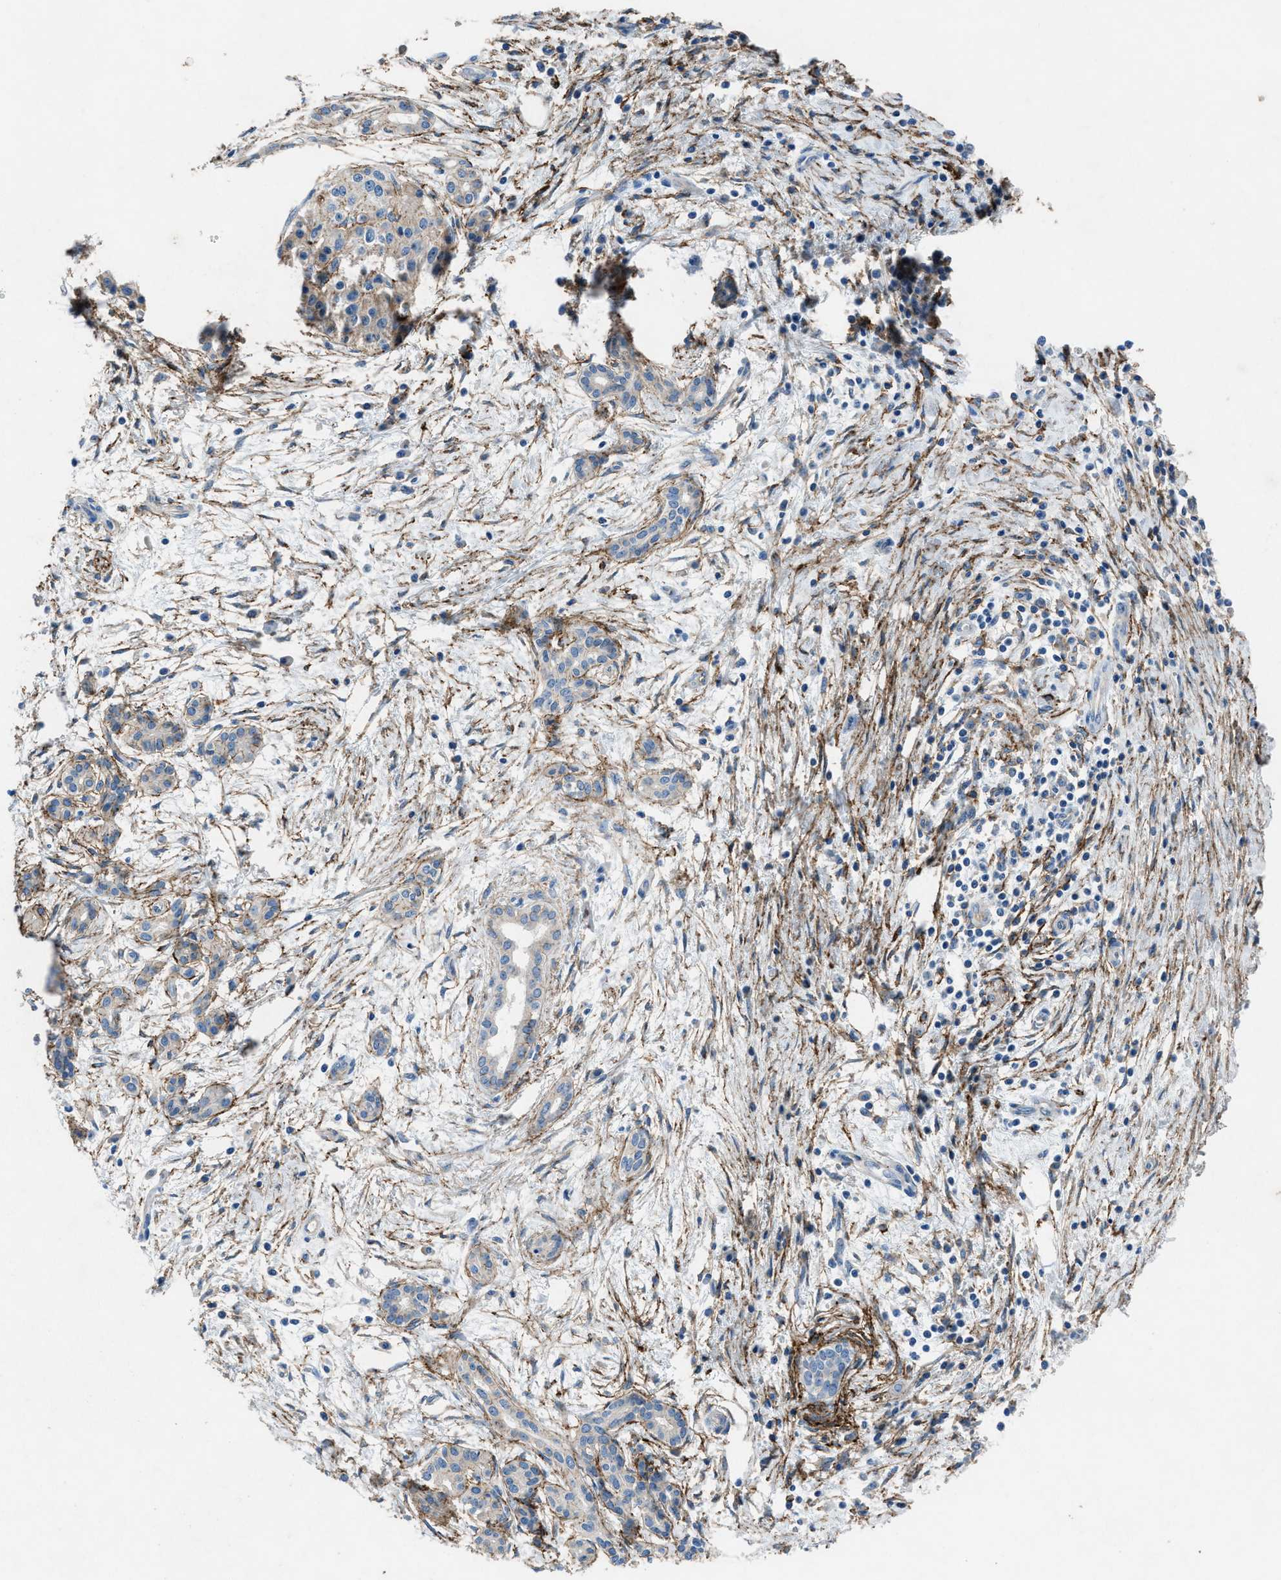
{"staining": {"intensity": "negative", "quantity": "none", "location": "none"}, "tissue": "pancreatic cancer", "cell_type": "Tumor cells", "image_type": "cancer", "snomed": [{"axis": "morphology", "description": "Adenocarcinoma, NOS"}, {"axis": "topography", "description": "Pancreas"}], "caption": "The photomicrograph reveals no significant positivity in tumor cells of pancreatic cancer (adenocarcinoma).", "gene": "PTGFRN", "patient": {"sex": "female", "age": 70}}